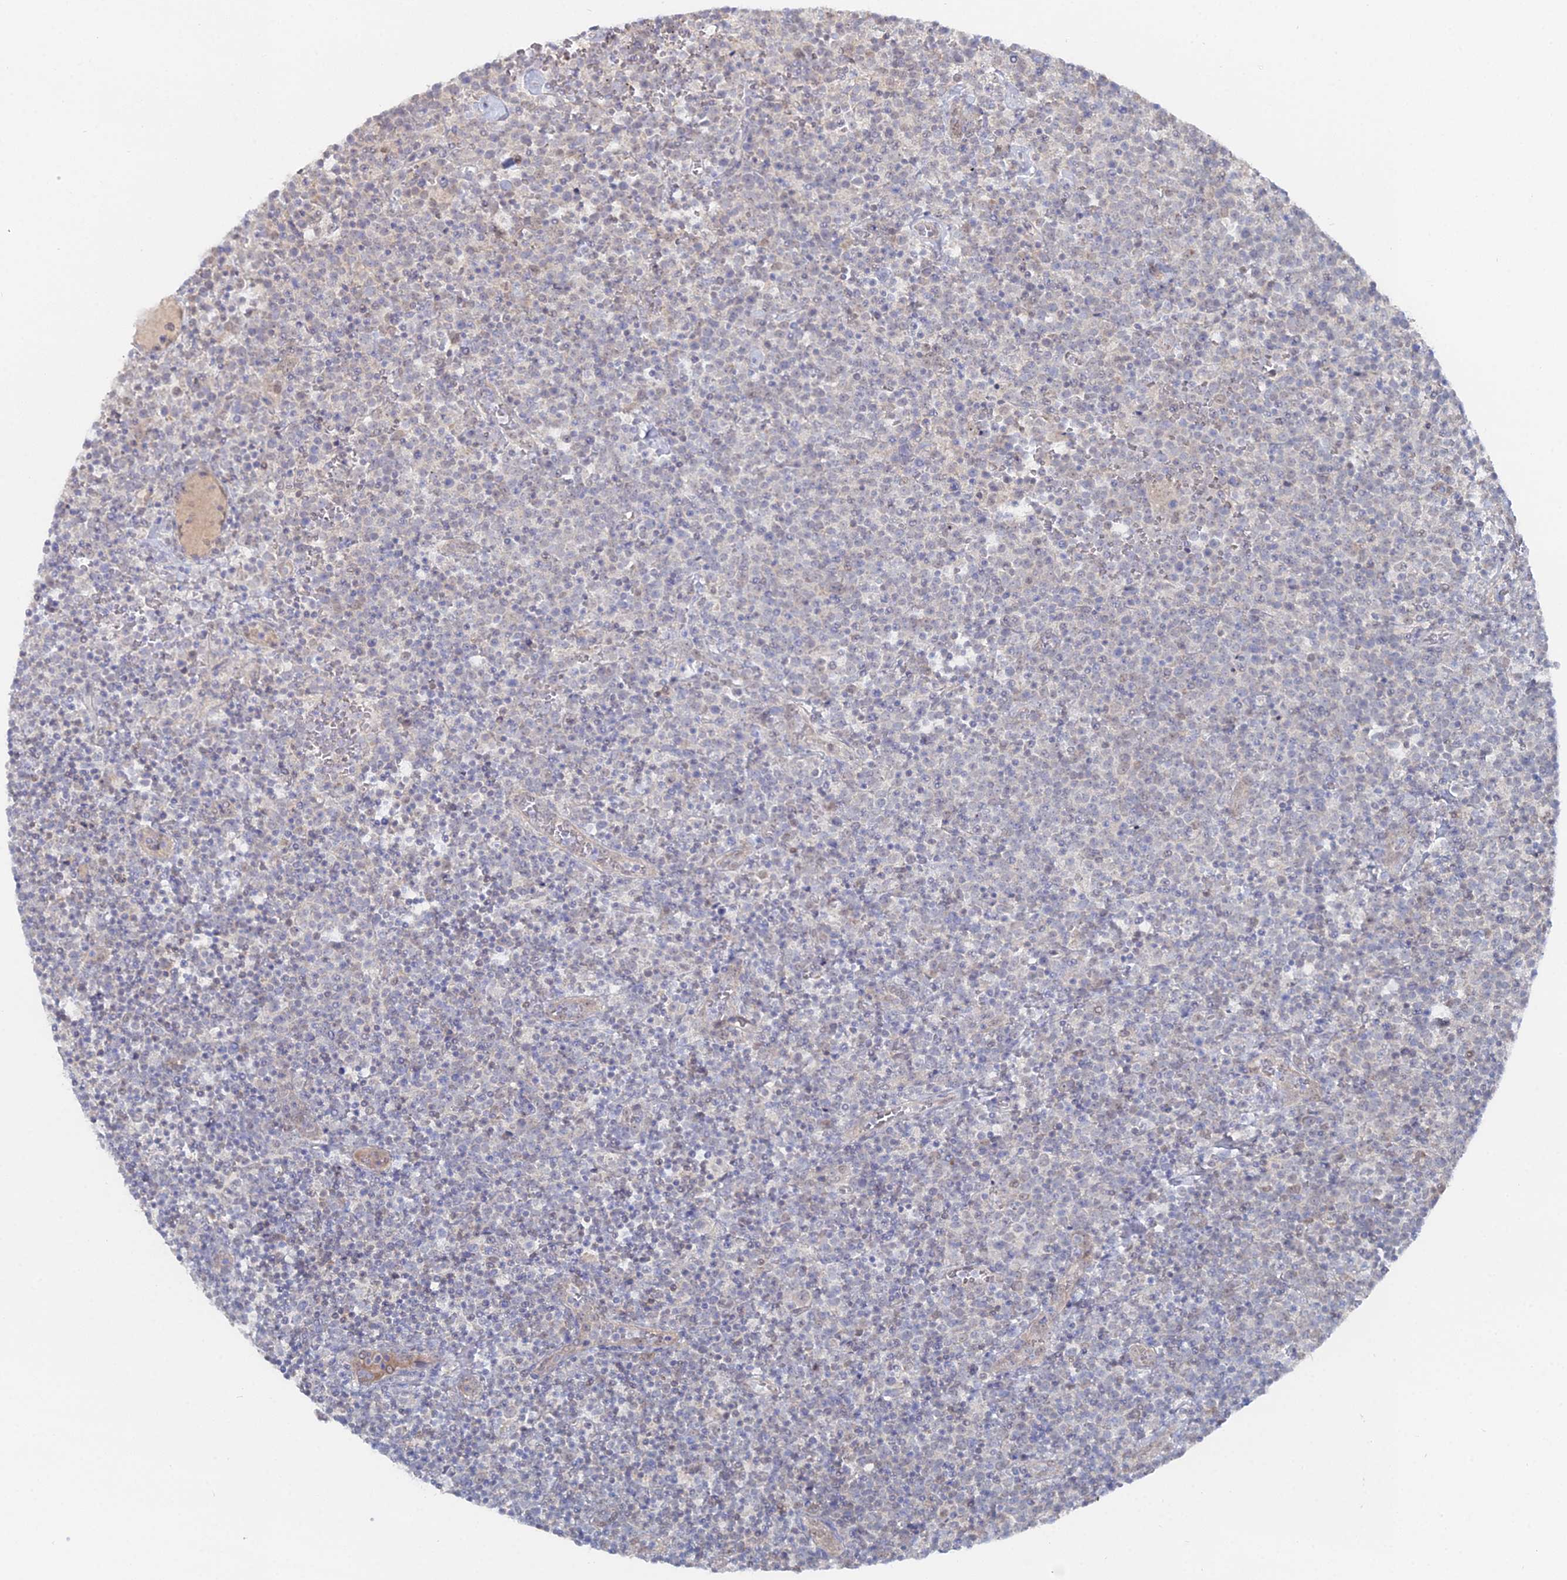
{"staining": {"intensity": "negative", "quantity": "none", "location": "none"}, "tissue": "lymphoma", "cell_type": "Tumor cells", "image_type": "cancer", "snomed": [{"axis": "morphology", "description": "Malignant lymphoma, non-Hodgkin's type, High grade"}, {"axis": "topography", "description": "Lymph node"}], "caption": "Tumor cells are negative for brown protein staining in lymphoma.", "gene": "THAP4", "patient": {"sex": "male", "age": 61}}